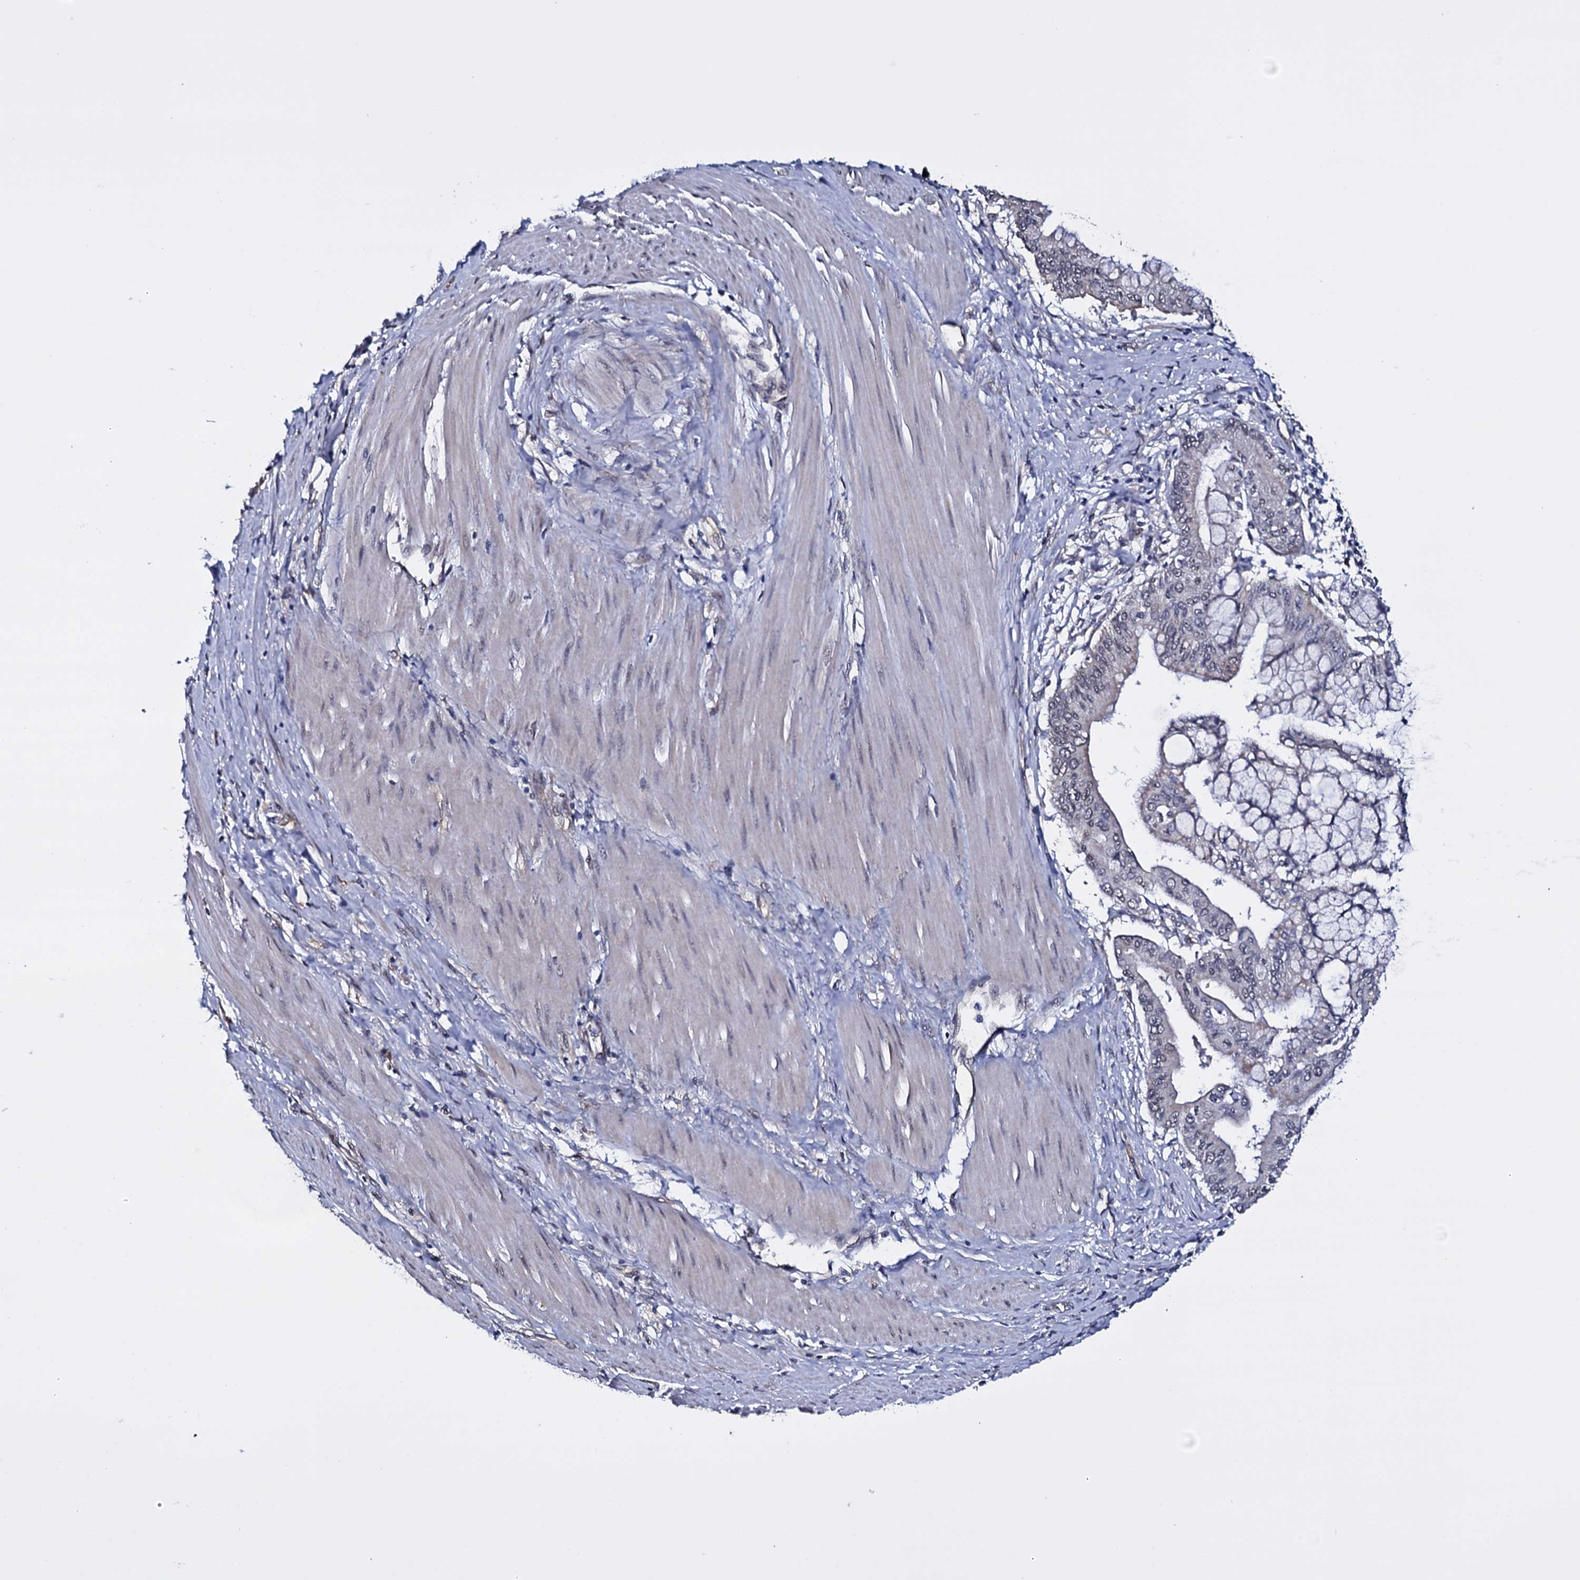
{"staining": {"intensity": "negative", "quantity": "none", "location": "none"}, "tissue": "pancreatic cancer", "cell_type": "Tumor cells", "image_type": "cancer", "snomed": [{"axis": "morphology", "description": "Adenocarcinoma, NOS"}, {"axis": "topography", "description": "Pancreas"}], "caption": "This histopathology image is of pancreatic cancer stained with immunohistochemistry (IHC) to label a protein in brown with the nuclei are counter-stained blue. There is no staining in tumor cells.", "gene": "GAREM1", "patient": {"sex": "male", "age": 46}}